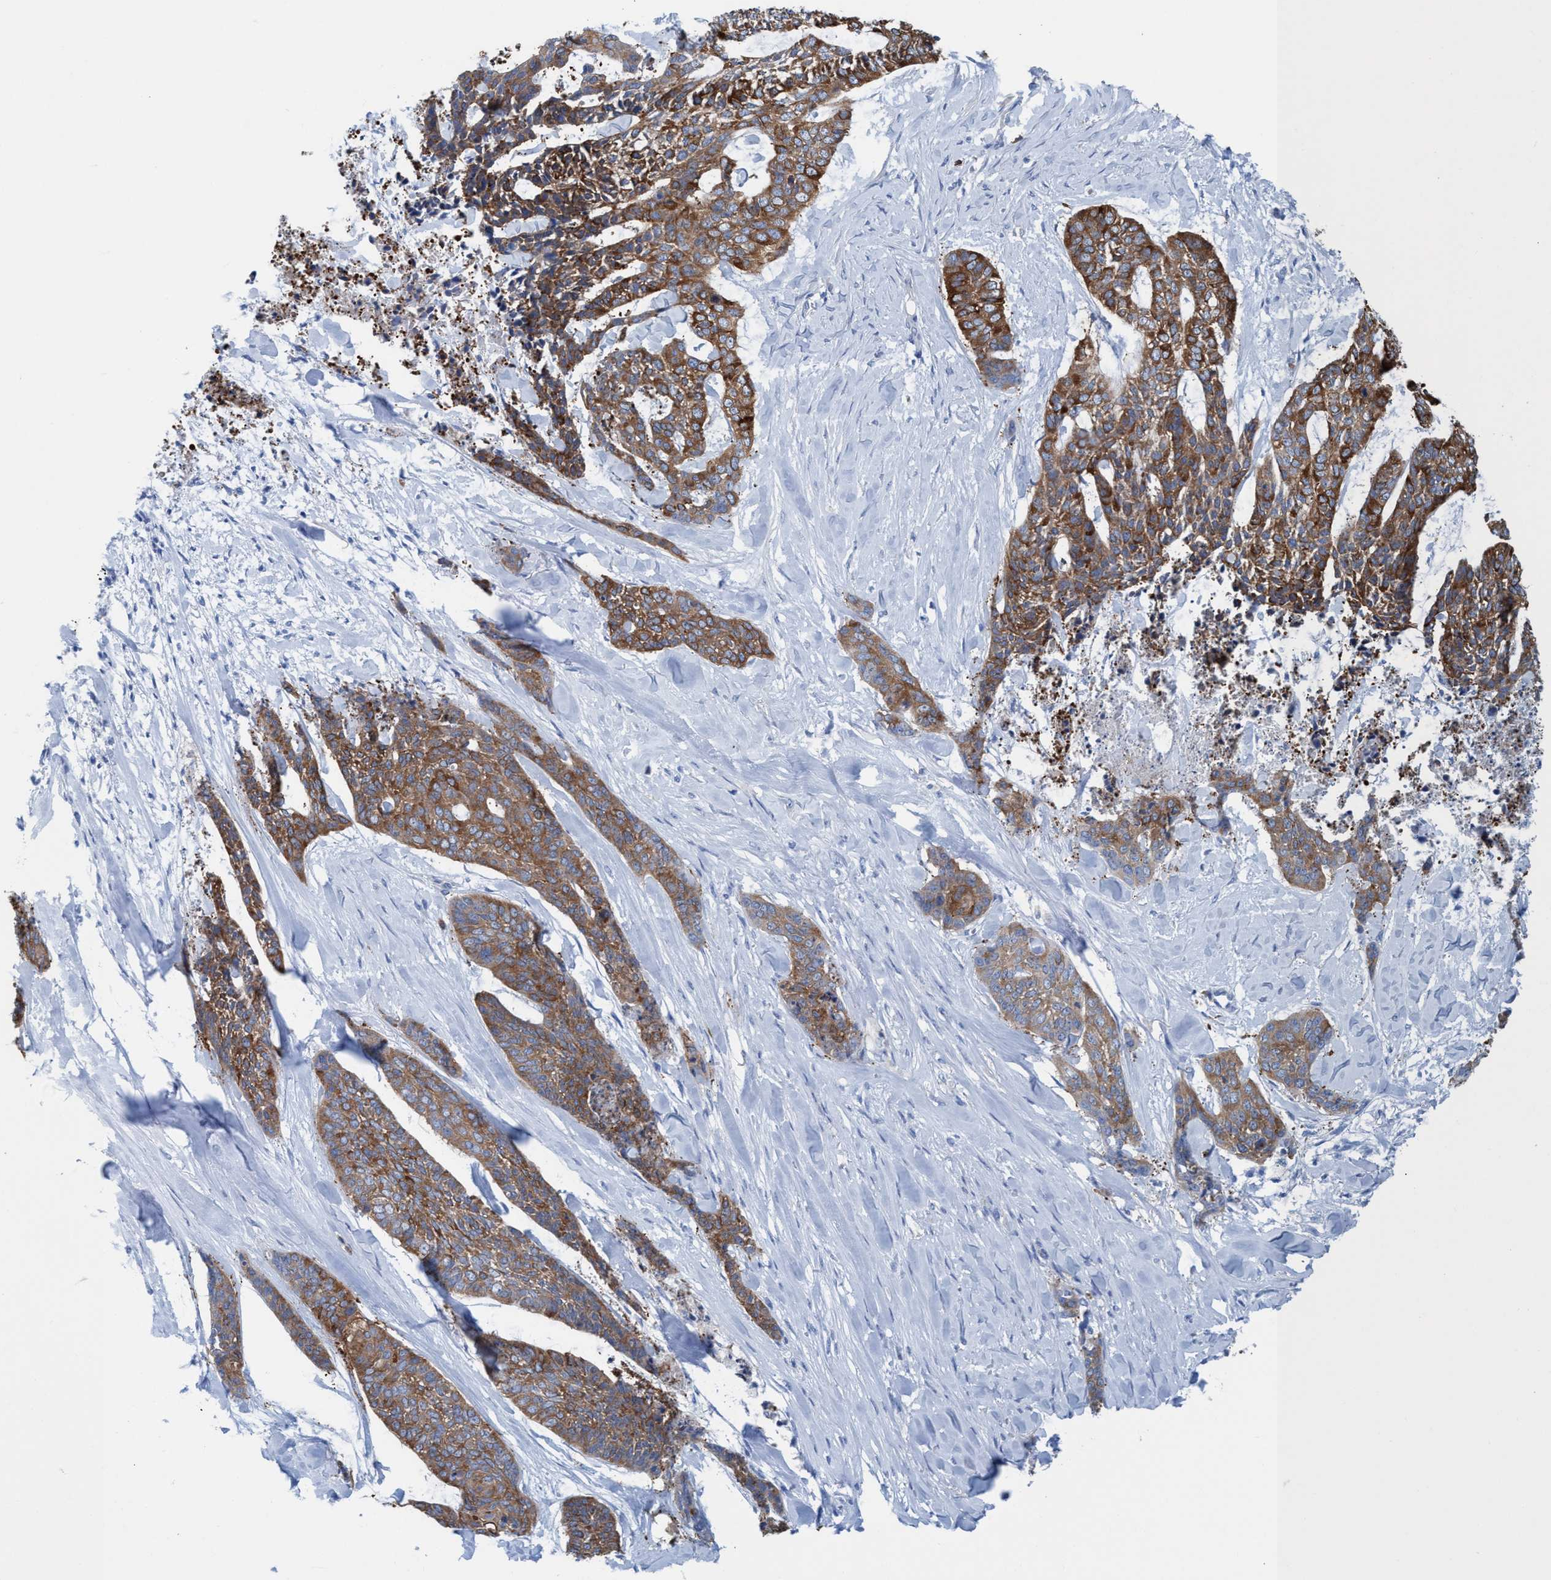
{"staining": {"intensity": "moderate", "quantity": ">75%", "location": "cytoplasmic/membranous"}, "tissue": "skin cancer", "cell_type": "Tumor cells", "image_type": "cancer", "snomed": [{"axis": "morphology", "description": "Basal cell carcinoma"}, {"axis": "topography", "description": "Skin"}], "caption": "Immunohistochemistry photomicrograph of neoplastic tissue: skin cancer (basal cell carcinoma) stained using immunohistochemistry (IHC) exhibits medium levels of moderate protein expression localized specifically in the cytoplasmic/membranous of tumor cells, appearing as a cytoplasmic/membranous brown color.", "gene": "EZR", "patient": {"sex": "female", "age": 64}}